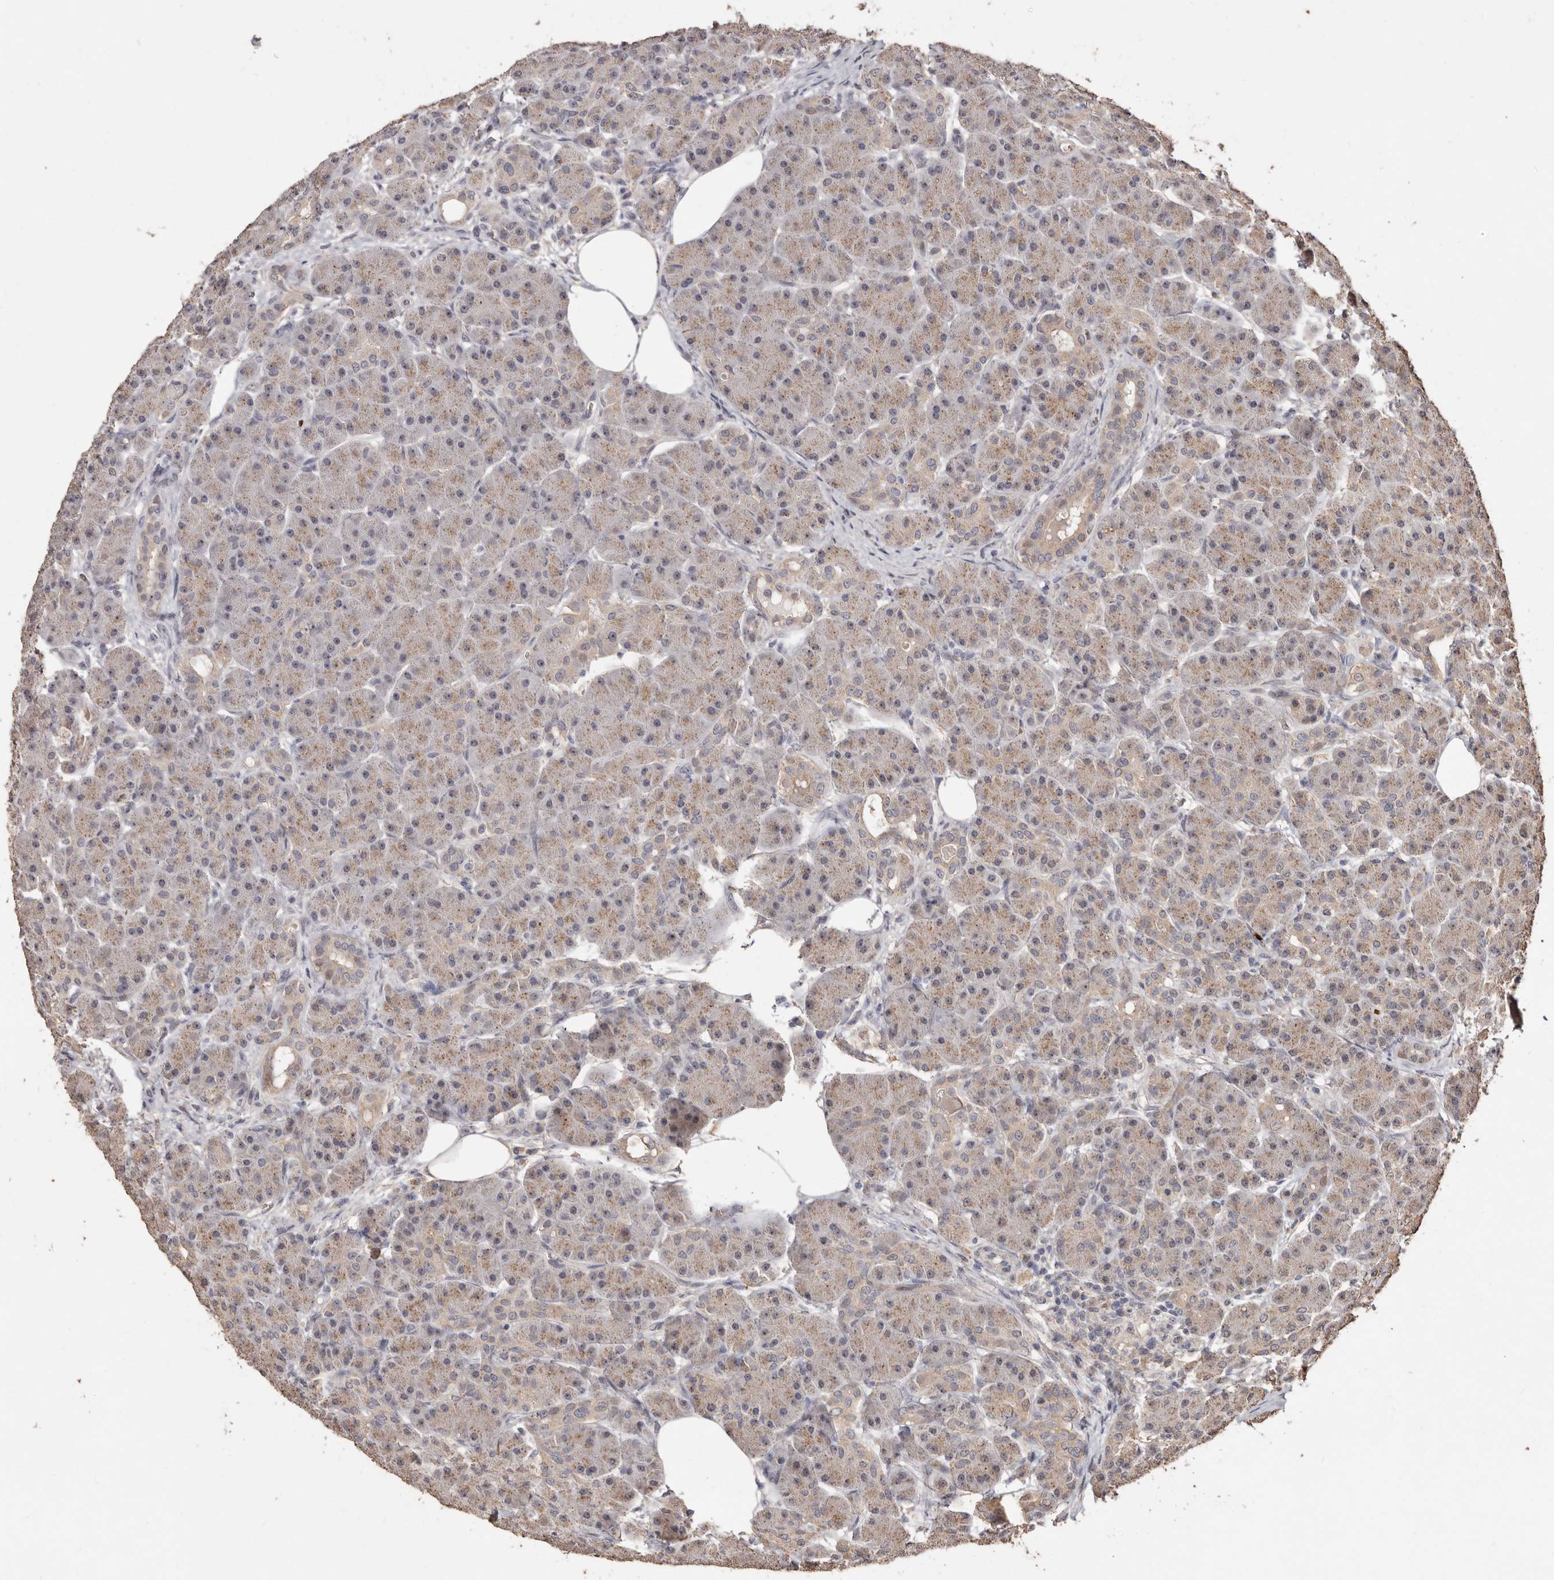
{"staining": {"intensity": "weak", "quantity": "25%-75%", "location": "cytoplasmic/membranous"}, "tissue": "pancreas", "cell_type": "Exocrine glandular cells", "image_type": "normal", "snomed": [{"axis": "morphology", "description": "Normal tissue, NOS"}, {"axis": "topography", "description": "Pancreas"}], "caption": "Unremarkable pancreas demonstrates weak cytoplasmic/membranous expression in about 25%-75% of exocrine glandular cells, visualized by immunohistochemistry.", "gene": "GRAMD2A", "patient": {"sex": "male", "age": 63}}